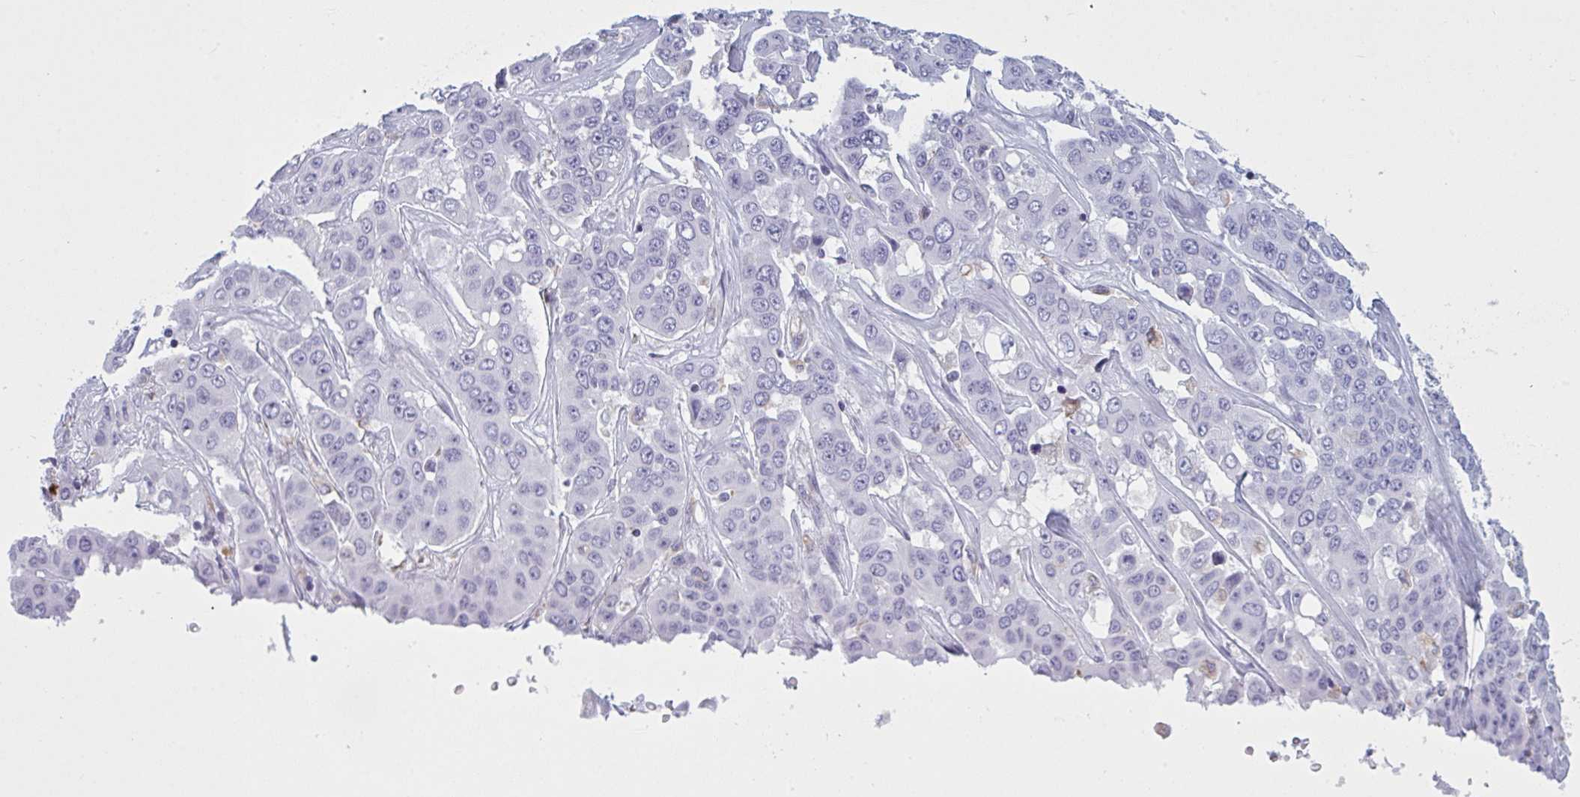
{"staining": {"intensity": "negative", "quantity": "none", "location": "none"}, "tissue": "liver cancer", "cell_type": "Tumor cells", "image_type": "cancer", "snomed": [{"axis": "morphology", "description": "Cholangiocarcinoma"}, {"axis": "topography", "description": "Liver"}], "caption": "Protein analysis of liver cancer shows no significant expression in tumor cells.", "gene": "OR1L3", "patient": {"sex": "female", "age": 52}}